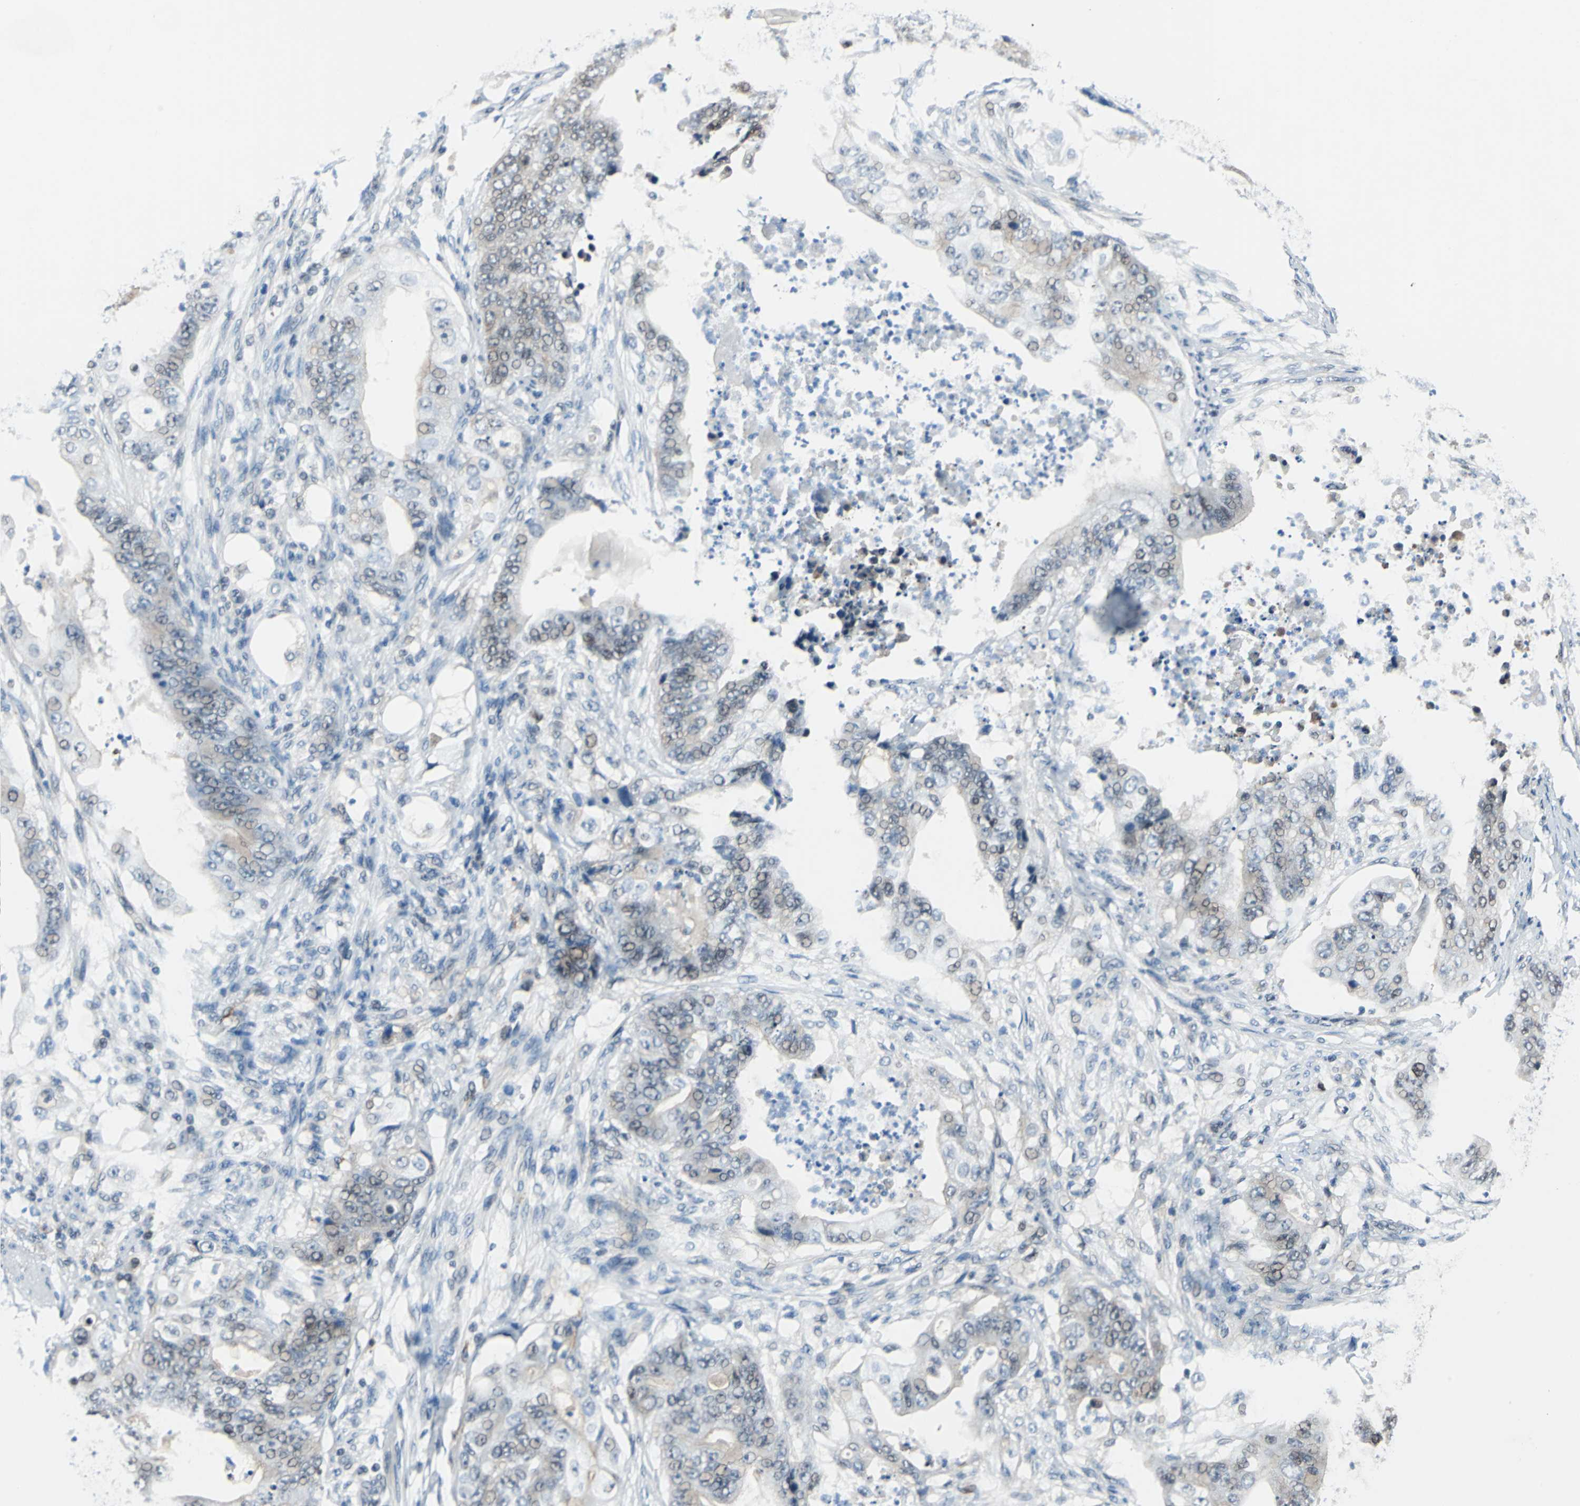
{"staining": {"intensity": "weak", "quantity": "<25%", "location": "cytoplasmic/membranous"}, "tissue": "stomach cancer", "cell_type": "Tumor cells", "image_type": "cancer", "snomed": [{"axis": "morphology", "description": "Adenocarcinoma, NOS"}, {"axis": "topography", "description": "Stomach"}], "caption": "High power microscopy photomicrograph of an IHC image of adenocarcinoma (stomach), revealing no significant staining in tumor cells.", "gene": "POLR3K", "patient": {"sex": "female", "age": 73}}